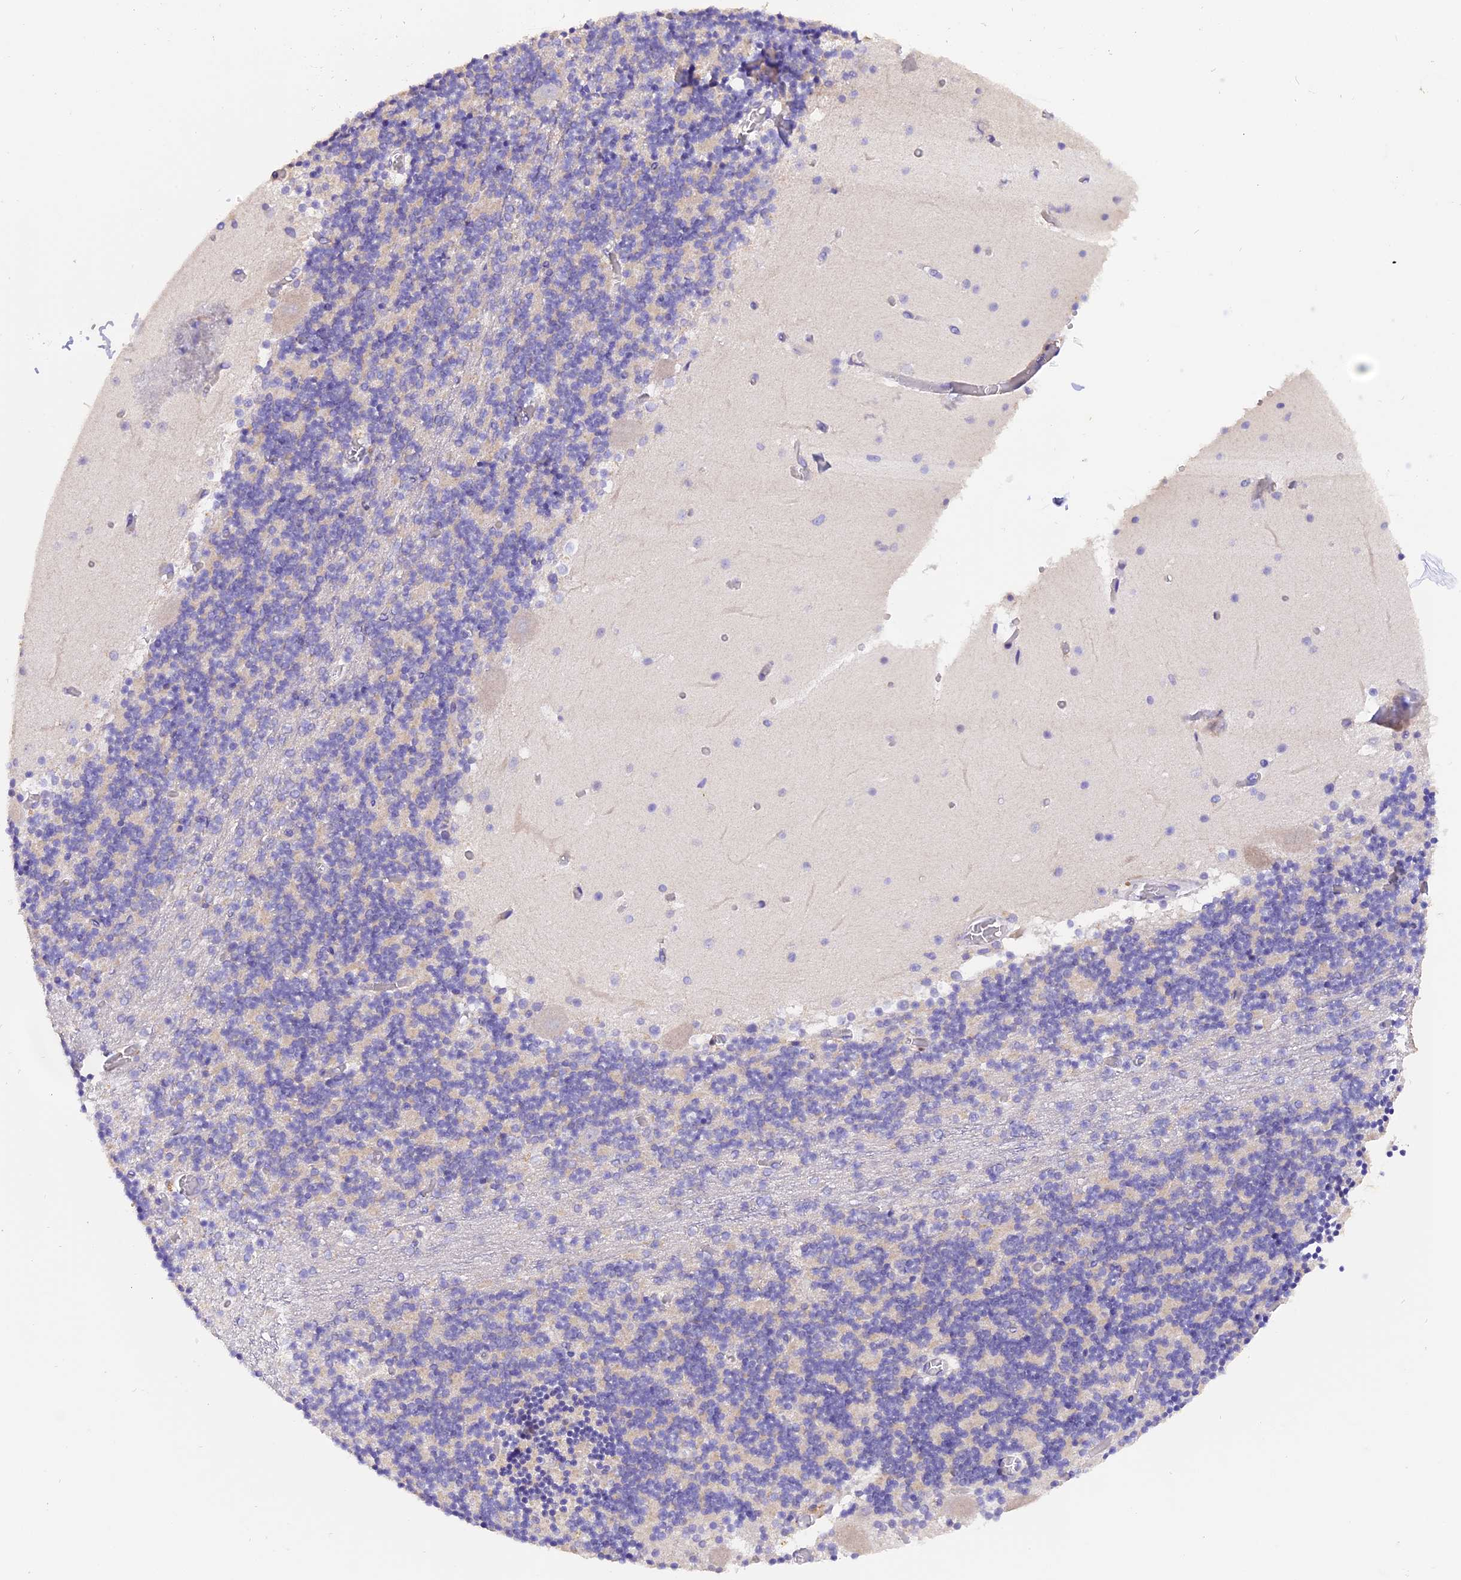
{"staining": {"intensity": "weak", "quantity": "<25%", "location": "cytoplasmic/membranous"}, "tissue": "cerebellum", "cell_type": "Cells in granular layer", "image_type": "normal", "snomed": [{"axis": "morphology", "description": "Normal tissue, NOS"}, {"axis": "topography", "description": "Cerebellum"}], "caption": "IHC image of normal cerebellum: cerebellum stained with DAB (3,3'-diaminobenzidine) reveals no significant protein expression in cells in granular layer.", "gene": "PKIA", "patient": {"sex": "female", "age": 28}}